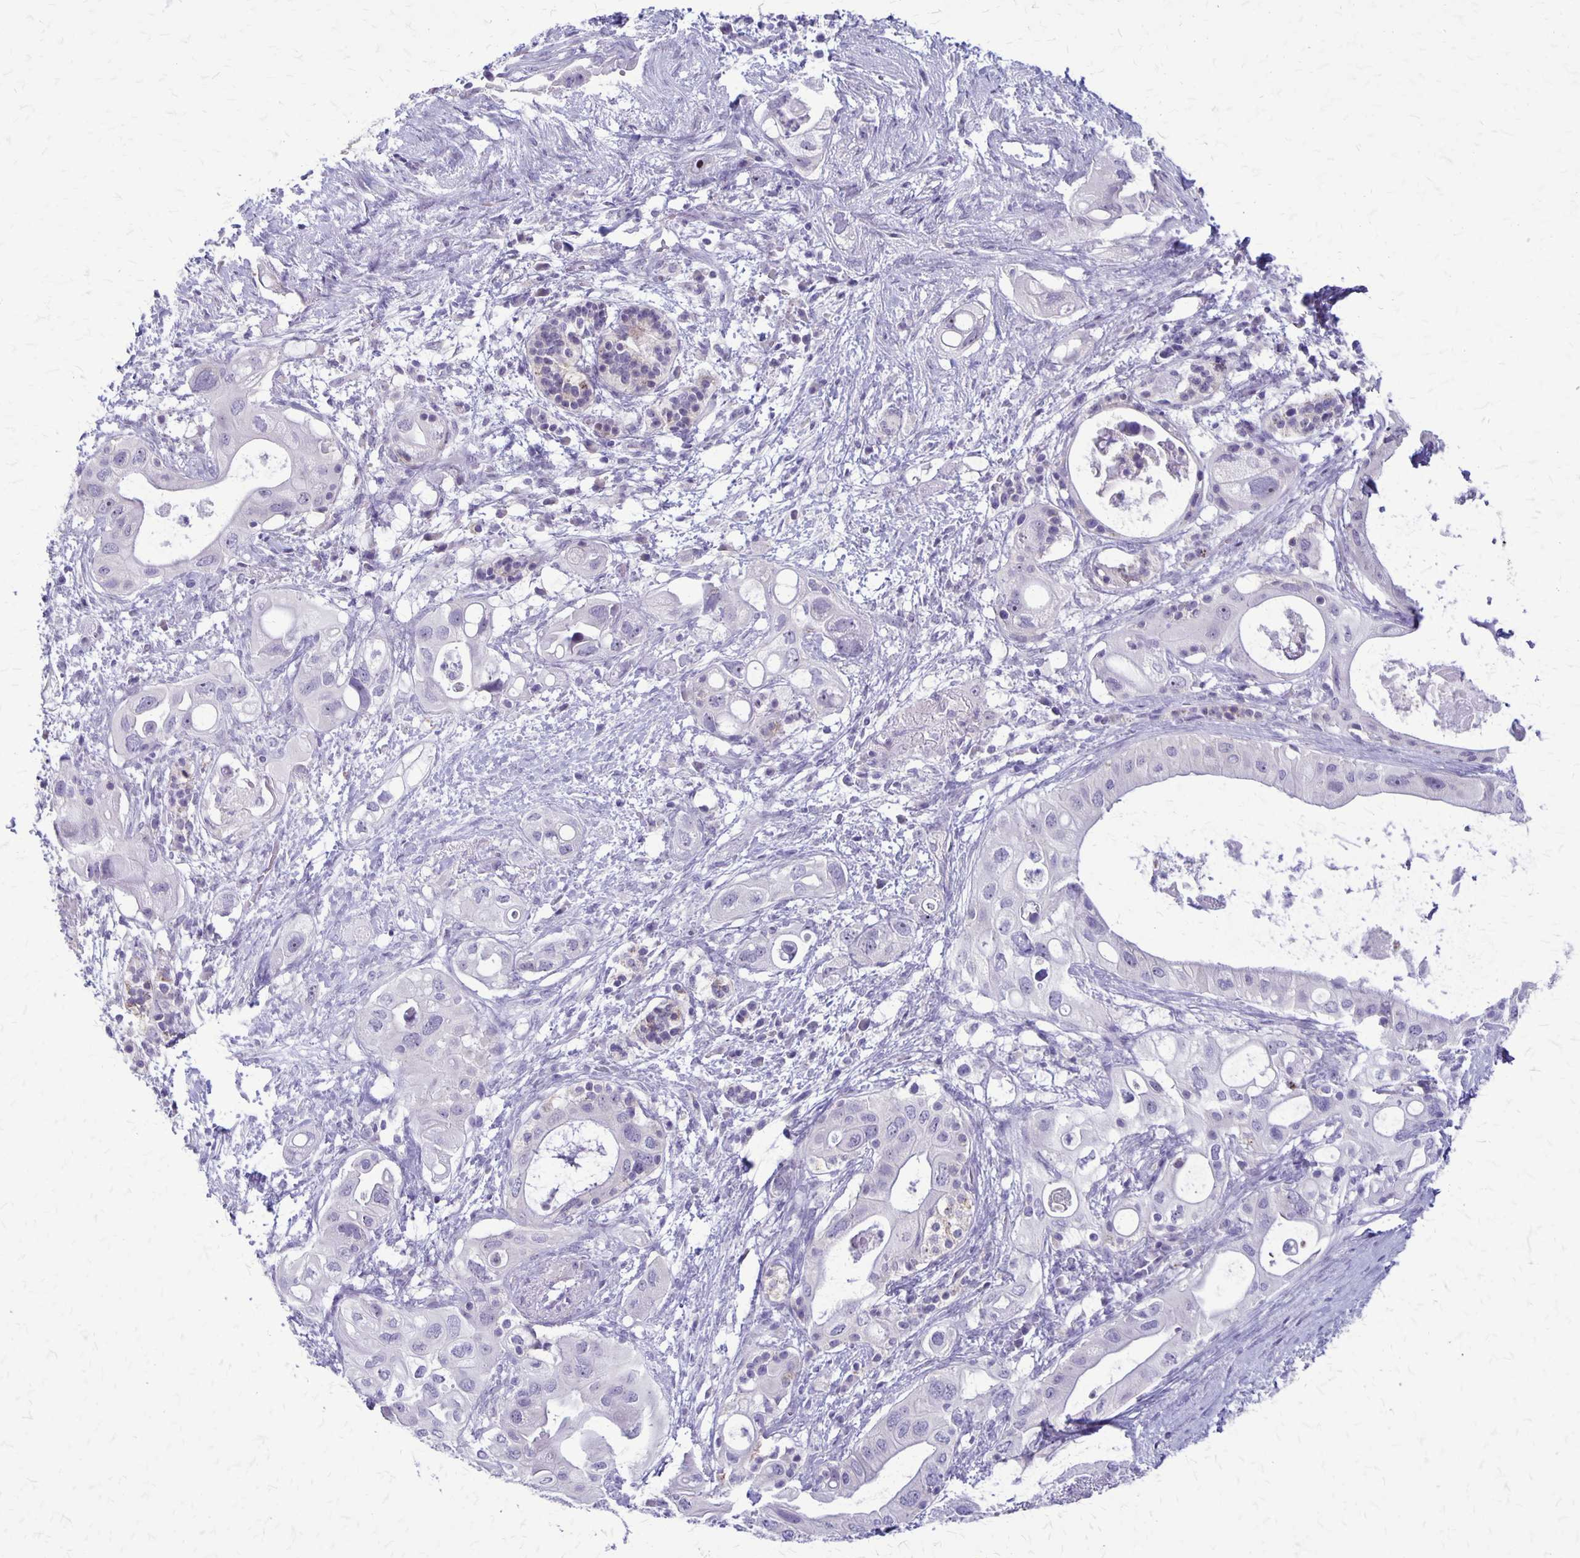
{"staining": {"intensity": "negative", "quantity": "none", "location": "none"}, "tissue": "pancreatic cancer", "cell_type": "Tumor cells", "image_type": "cancer", "snomed": [{"axis": "morphology", "description": "Adenocarcinoma, NOS"}, {"axis": "topography", "description": "Pancreas"}], "caption": "An image of pancreatic cancer stained for a protein displays no brown staining in tumor cells.", "gene": "PLXNB3", "patient": {"sex": "female", "age": 72}}